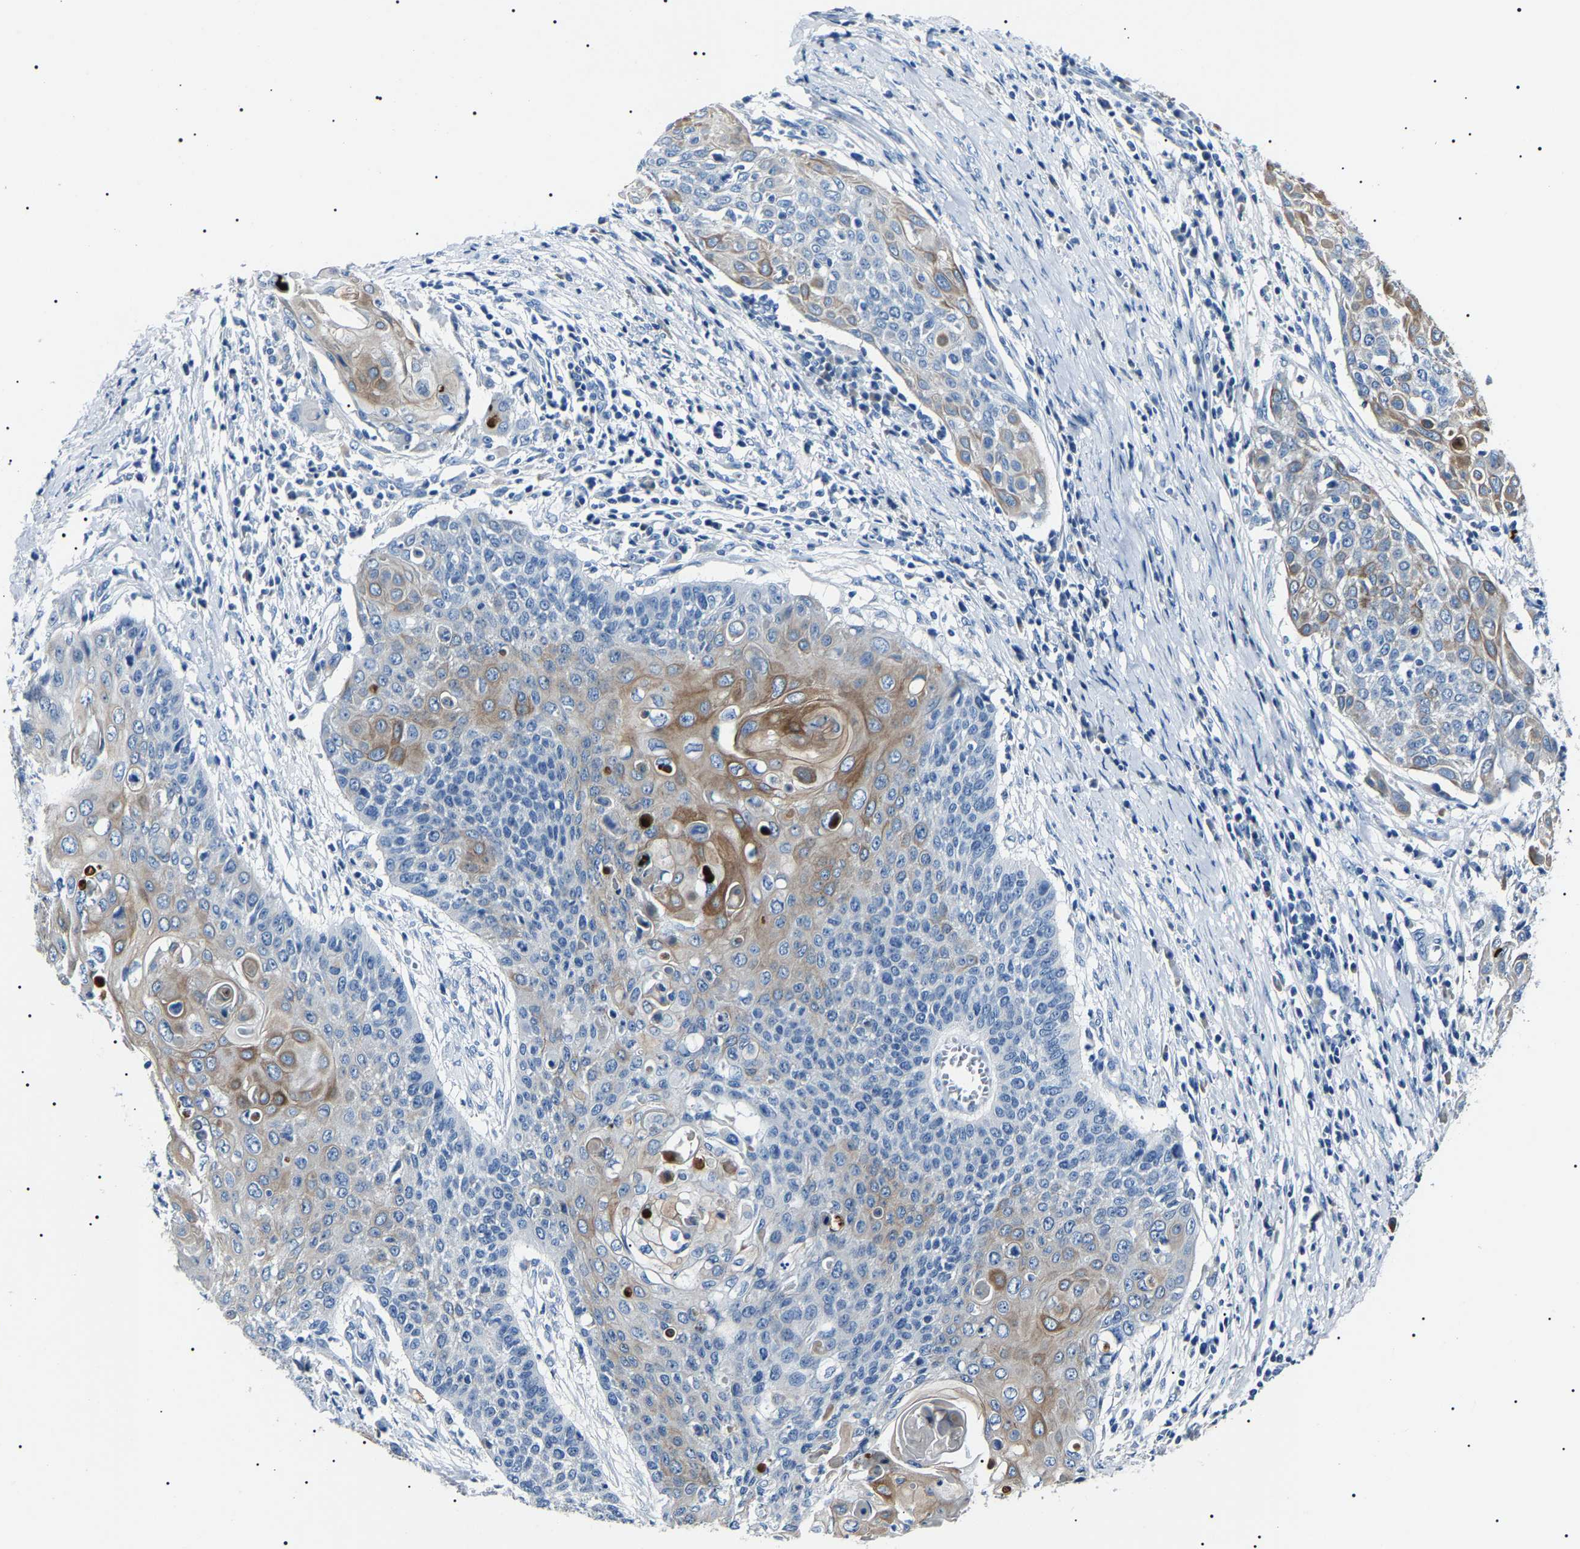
{"staining": {"intensity": "moderate", "quantity": "<25%", "location": "cytoplasmic/membranous"}, "tissue": "cervical cancer", "cell_type": "Tumor cells", "image_type": "cancer", "snomed": [{"axis": "morphology", "description": "Squamous cell carcinoma, NOS"}, {"axis": "topography", "description": "Cervix"}], "caption": "The immunohistochemical stain shows moderate cytoplasmic/membranous staining in tumor cells of cervical squamous cell carcinoma tissue.", "gene": "KLK15", "patient": {"sex": "female", "age": 39}}